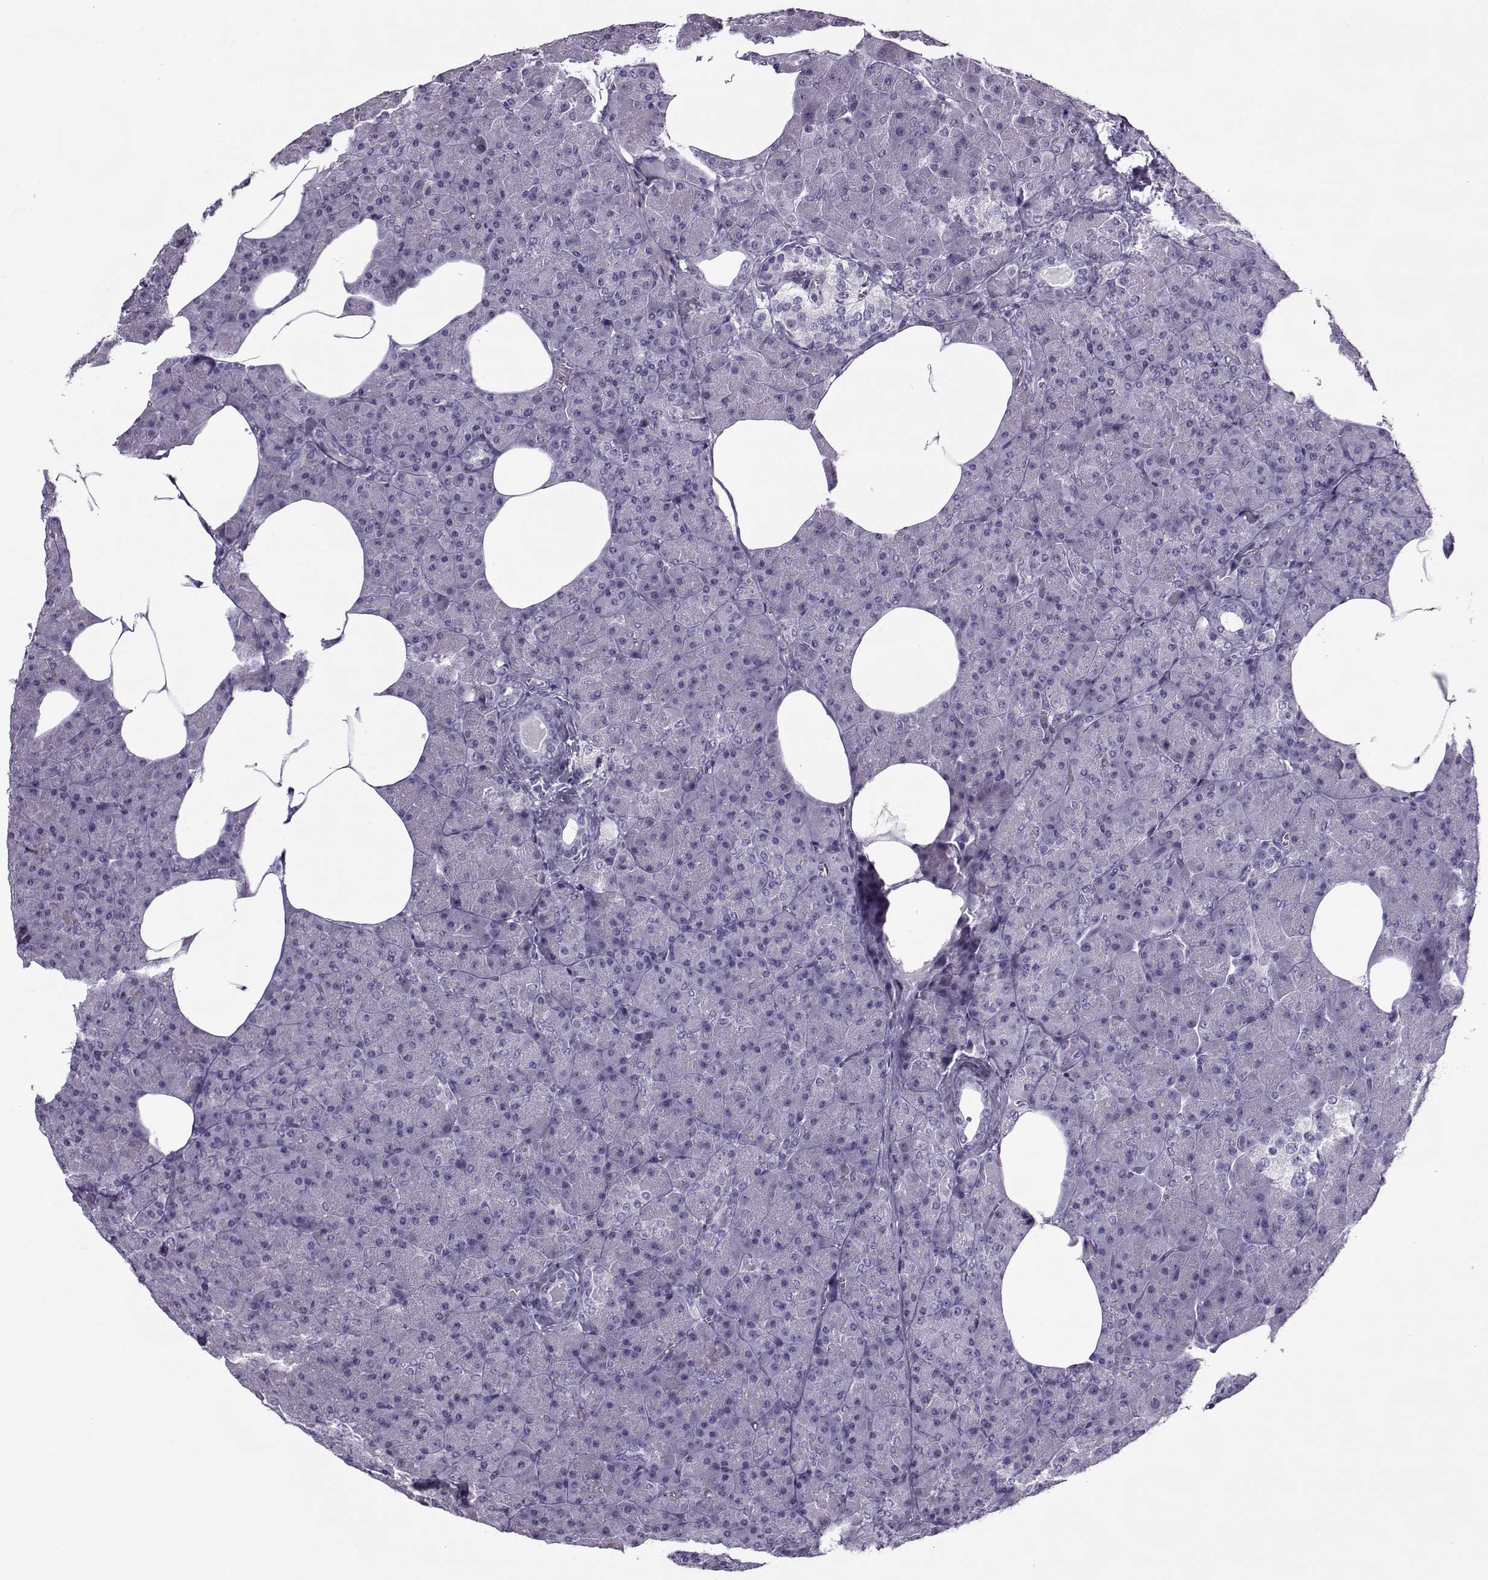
{"staining": {"intensity": "negative", "quantity": "none", "location": "none"}, "tissue": "pancreas", "cell_type": "Exocrine glandular cells", "image_type": "normal", "snomed": [{"axis": "morphology", "description": "Normal tissue, NOS"}, {"axis": "topography", "description": "Pancreas"}], "caption": "Immunohistochemical staining of normal pancreas displays no significant expression in exocrine glandular cells.", "gene": "GAGE10", "patient": {"sex": "female", "age": 45}}